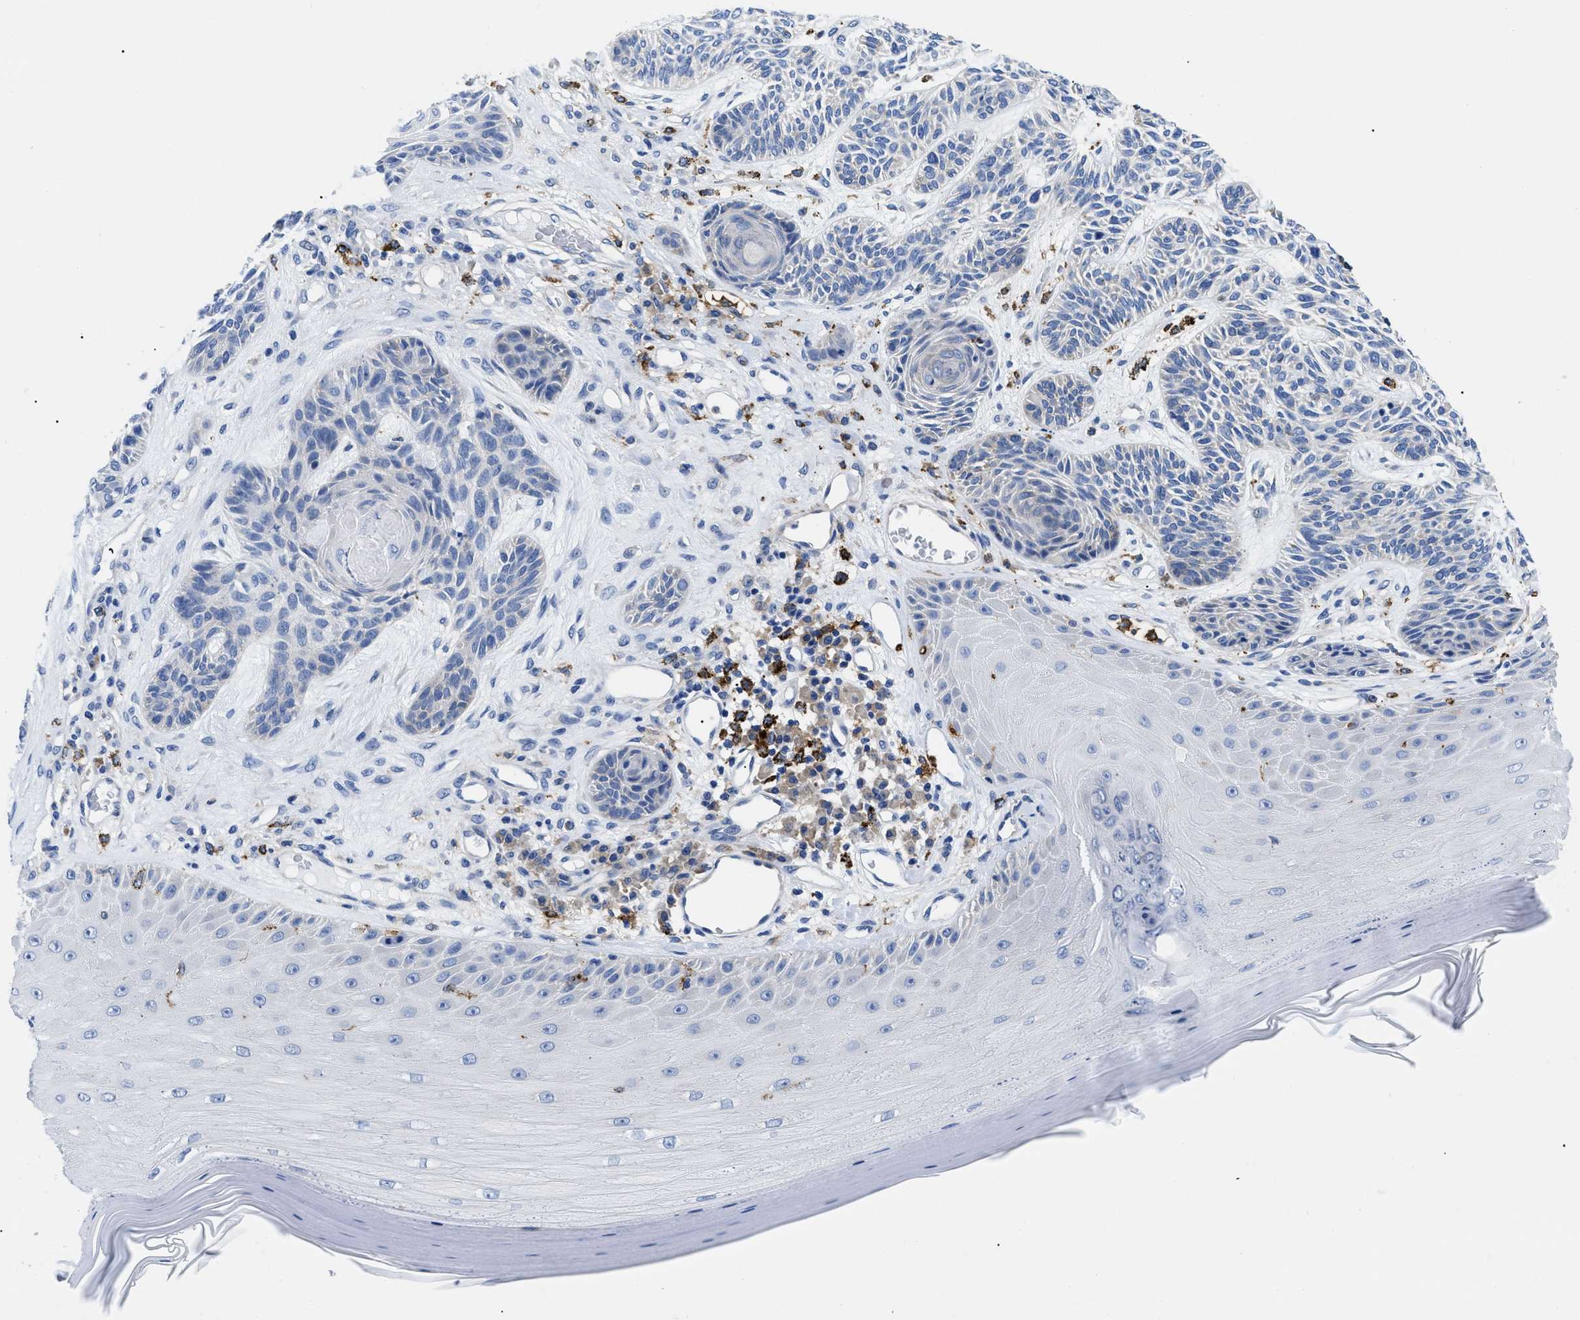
{"staining": {"intensity": "negative", "quantity": "none", "location": "none"}, "tissue": "skin cancer", "cell_type": "Tumor cells", "image_type": "cancer", "snomed": [{"axis": "morphology", "description": "Basal cell carcinoma"}, {"axis": "topography", "description": "Skin"}], "caption": "Immunohistochemistry of human skin basal cell carcinoma demonstrates no staining in tumor cells.", "gene": "HLA-DPA1", "patient": {"sex": "male", "age": 55}}